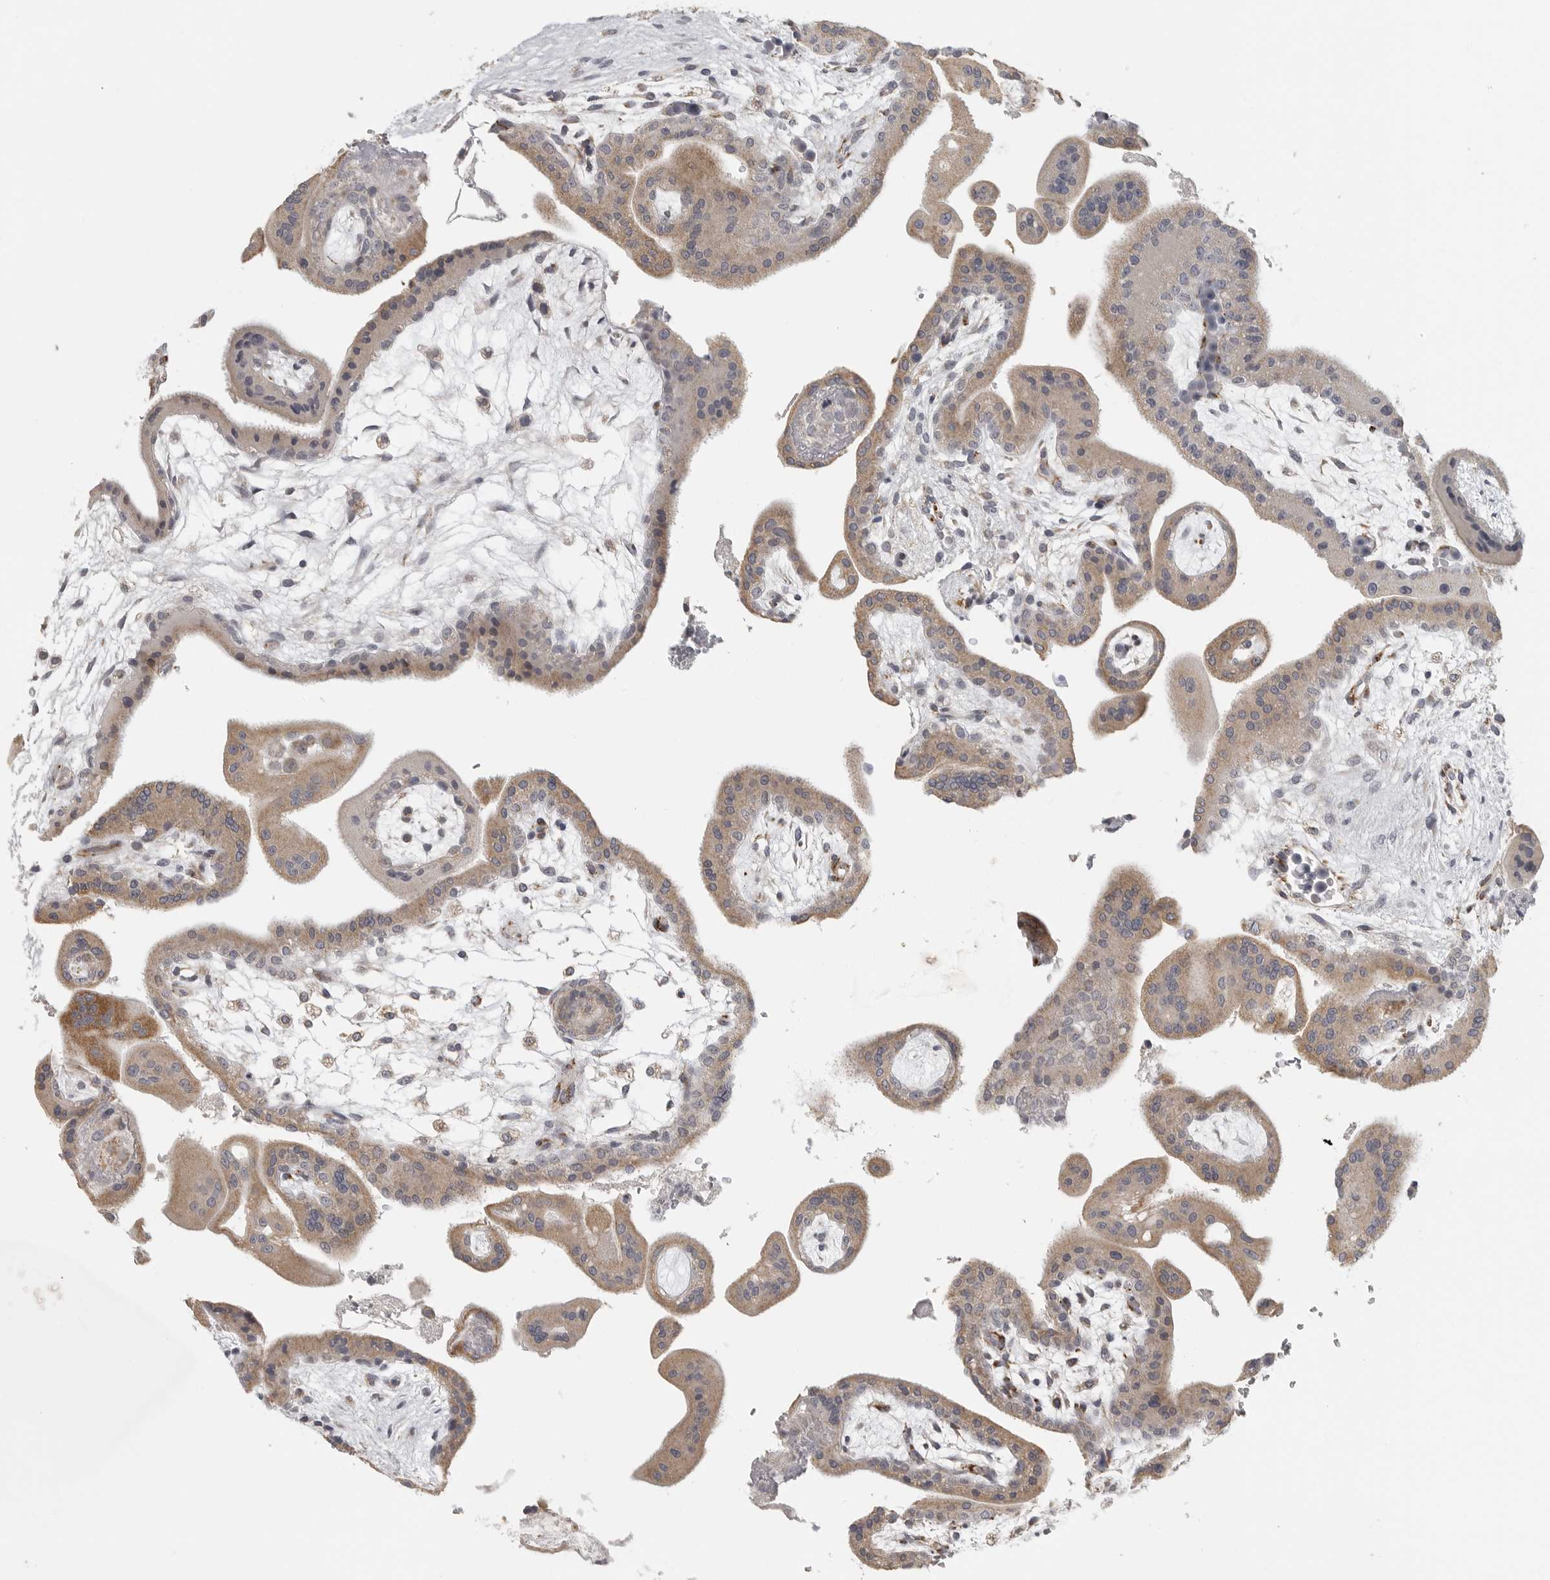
{"staining": {"intensity": "moderate", "quantity": ">75%", "location": "cytoplasmic/membranous"}, "tissue": "placenta", "cell_type": "Decidual cells", "image_type": "normal", "snomed": [{"axis": "morphology", "description": "Normal tissue, NOS"}, {"axis": "topography", "description": "Placenta"}], "caption": "High-magnification brightfield microscopy of benign placenta stained with DAB (3,3'-diaminobenzidine) (brown) and counterstained with hematoxylin (blue). decidual cells exhibit moderate cytoplasmic/membranous positivity is appreciated in approximately>75% of cells. (DAB (3,3'-diaminobenzidine) IHC, brown staining for protein, blue staining for nuclei).", "gene": "RXFP3", "patient": {"sex": "female", "age": 35}}